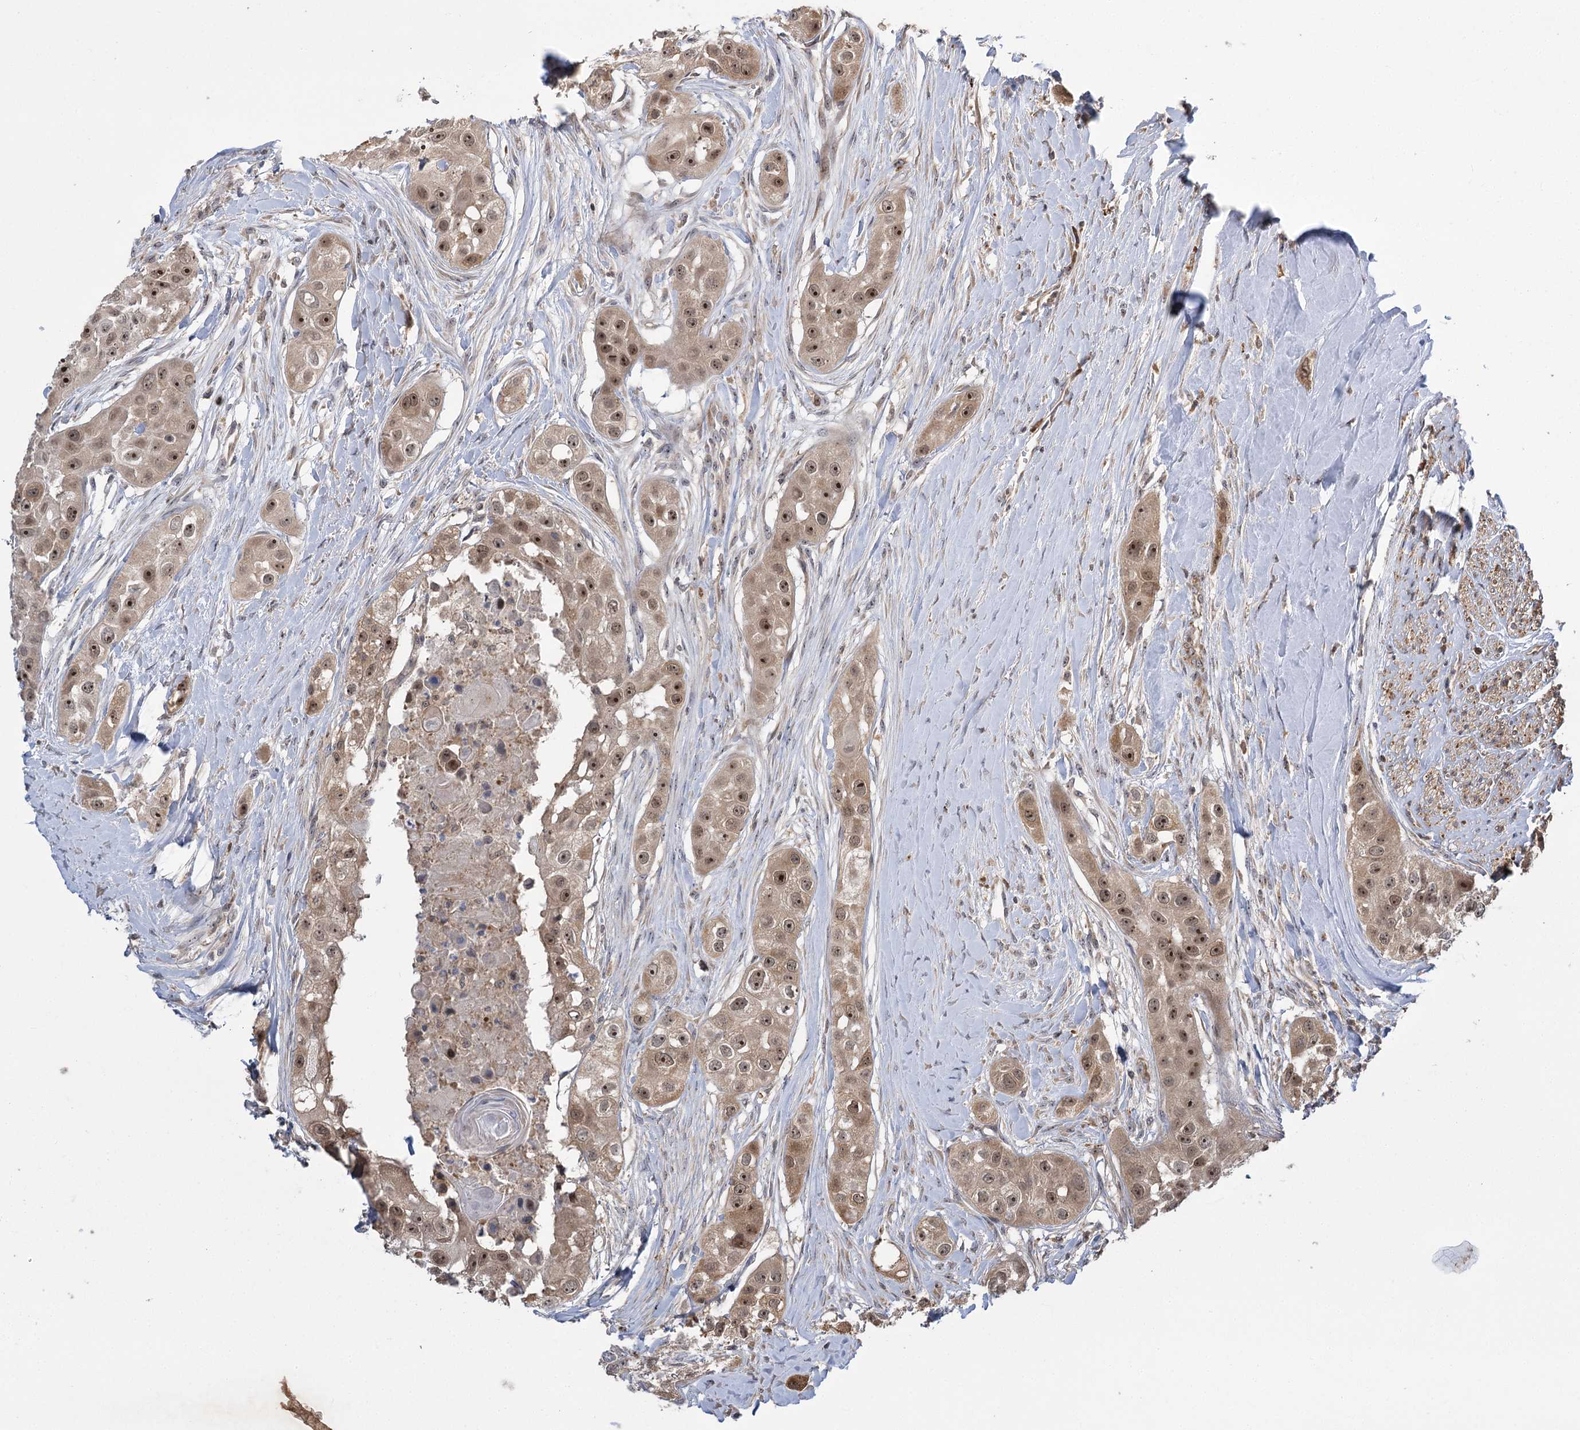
{"staining": {"intensity": "moderate", "quantity": ">75%", "location": "nuclear"}, "tissue": "head and neck cancer", "cell_type": "Tumor cells", "image_type": "cancer", "snomed": [{"axis": "morphology", "description": "Normal tissue, NOS"}, {"axis": "morphology", "description": "Squamous cell carcinoma, NOS"}, {"axis": "topography", "description": "Skeletal muscle"}, {"axis": "topography", "description": "Head-Neck"}], "caption": "This is an image of IHC staining of head and neck cancer, which shows moderate expression in the nuclear of tumor cells.", "gene": "SERGEF", "patient": {"sex": "male", "age": 51}}